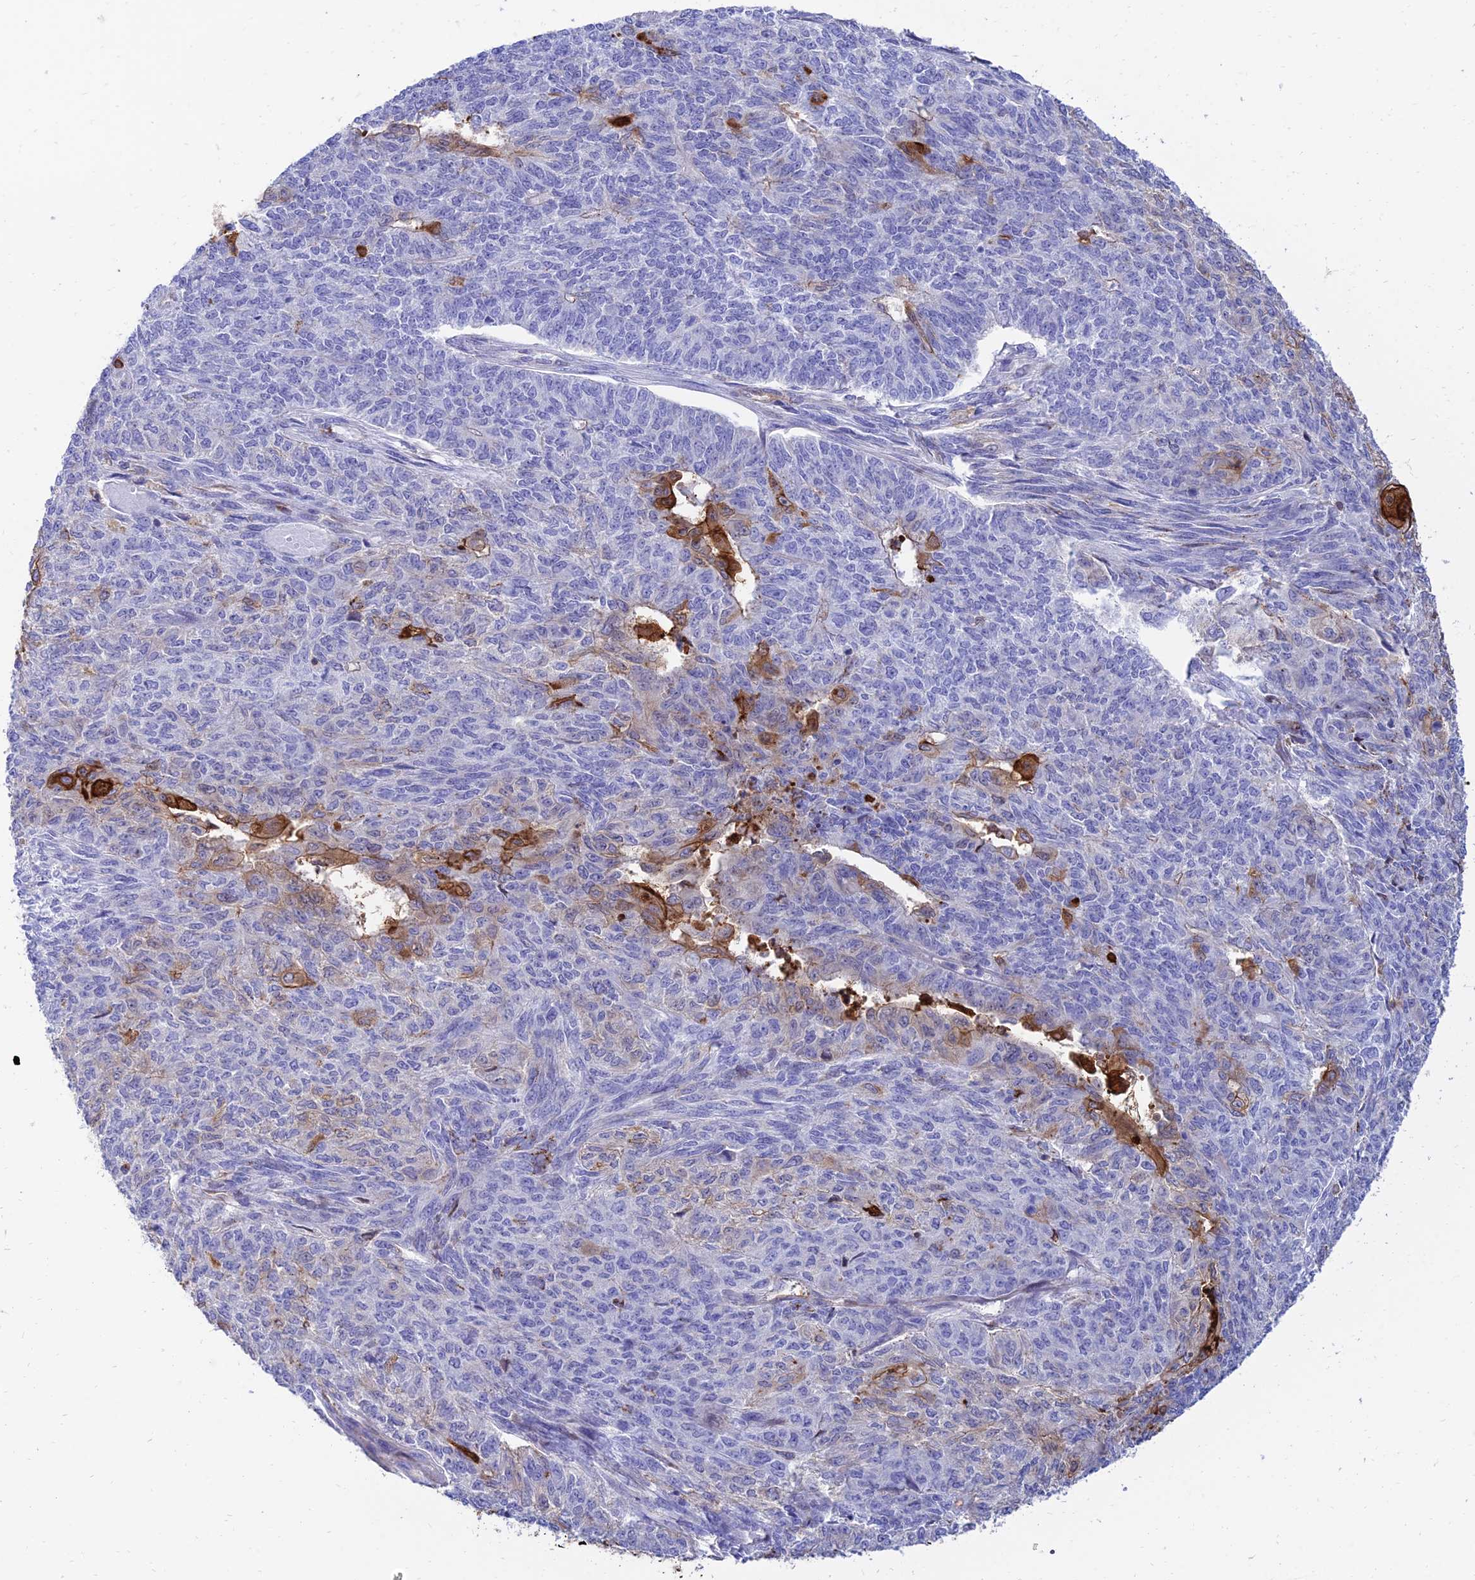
{"staining": {"intensity": "moderate", "quantity": "<25%", "location": "cytoplasmic/membranous"}, "tissue": "endometrial cancer", "cell_type": "Tumor cells", "image_type": "cancer", "snomed": [{"axis": "morphology", "description": "Adenocarcinoma, NOS"}, {"axis": "topography", "description": "Endometrium"}], "caption": "Adenocarcinoma (endometrial) stained with a brown dye displays moderate cytoplasmic/membranous positive expression in approximately <25% of tumor cells.", "gene": "SREK1IP1", "patient": {"sex": "female", "age": 32}}